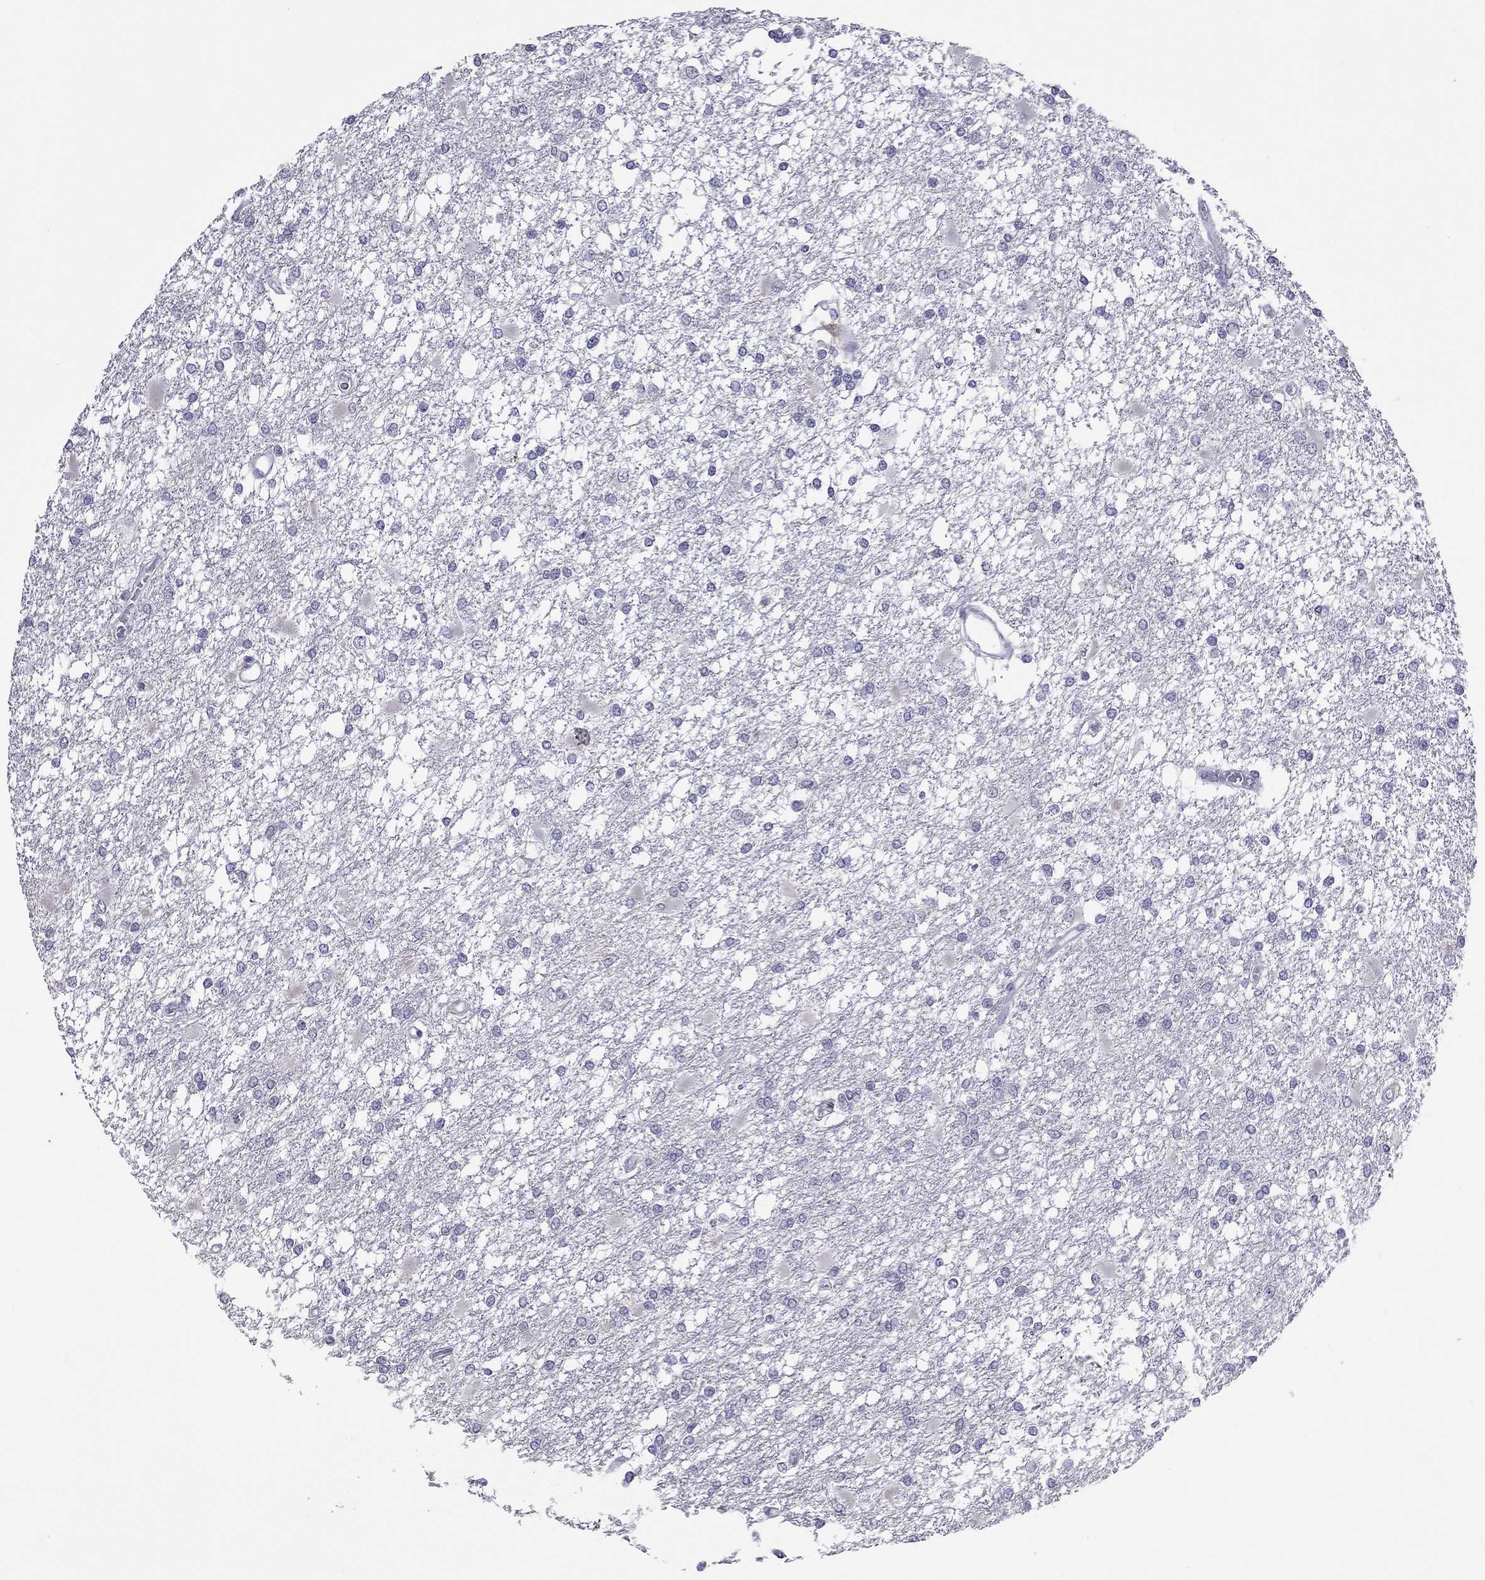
{"staining": {"intensity": "negative", "quantity": "none", "location": "none"}, "tissue": "glioma", "cell_type": "Tumor cells", "image_type": "cancer", "snomed": [{"axis": "morphology", "description": "Glioma, malignant, High grade"}, {"axis": "topography", "description": "Cerebral cortex"}], "caption": "IHC of human glioma exhibits no expression in tumor cells. Nuclei are stained in blue.", "gene": "PPP1R3A", "patient": {"sex": "male", "age": 79}}